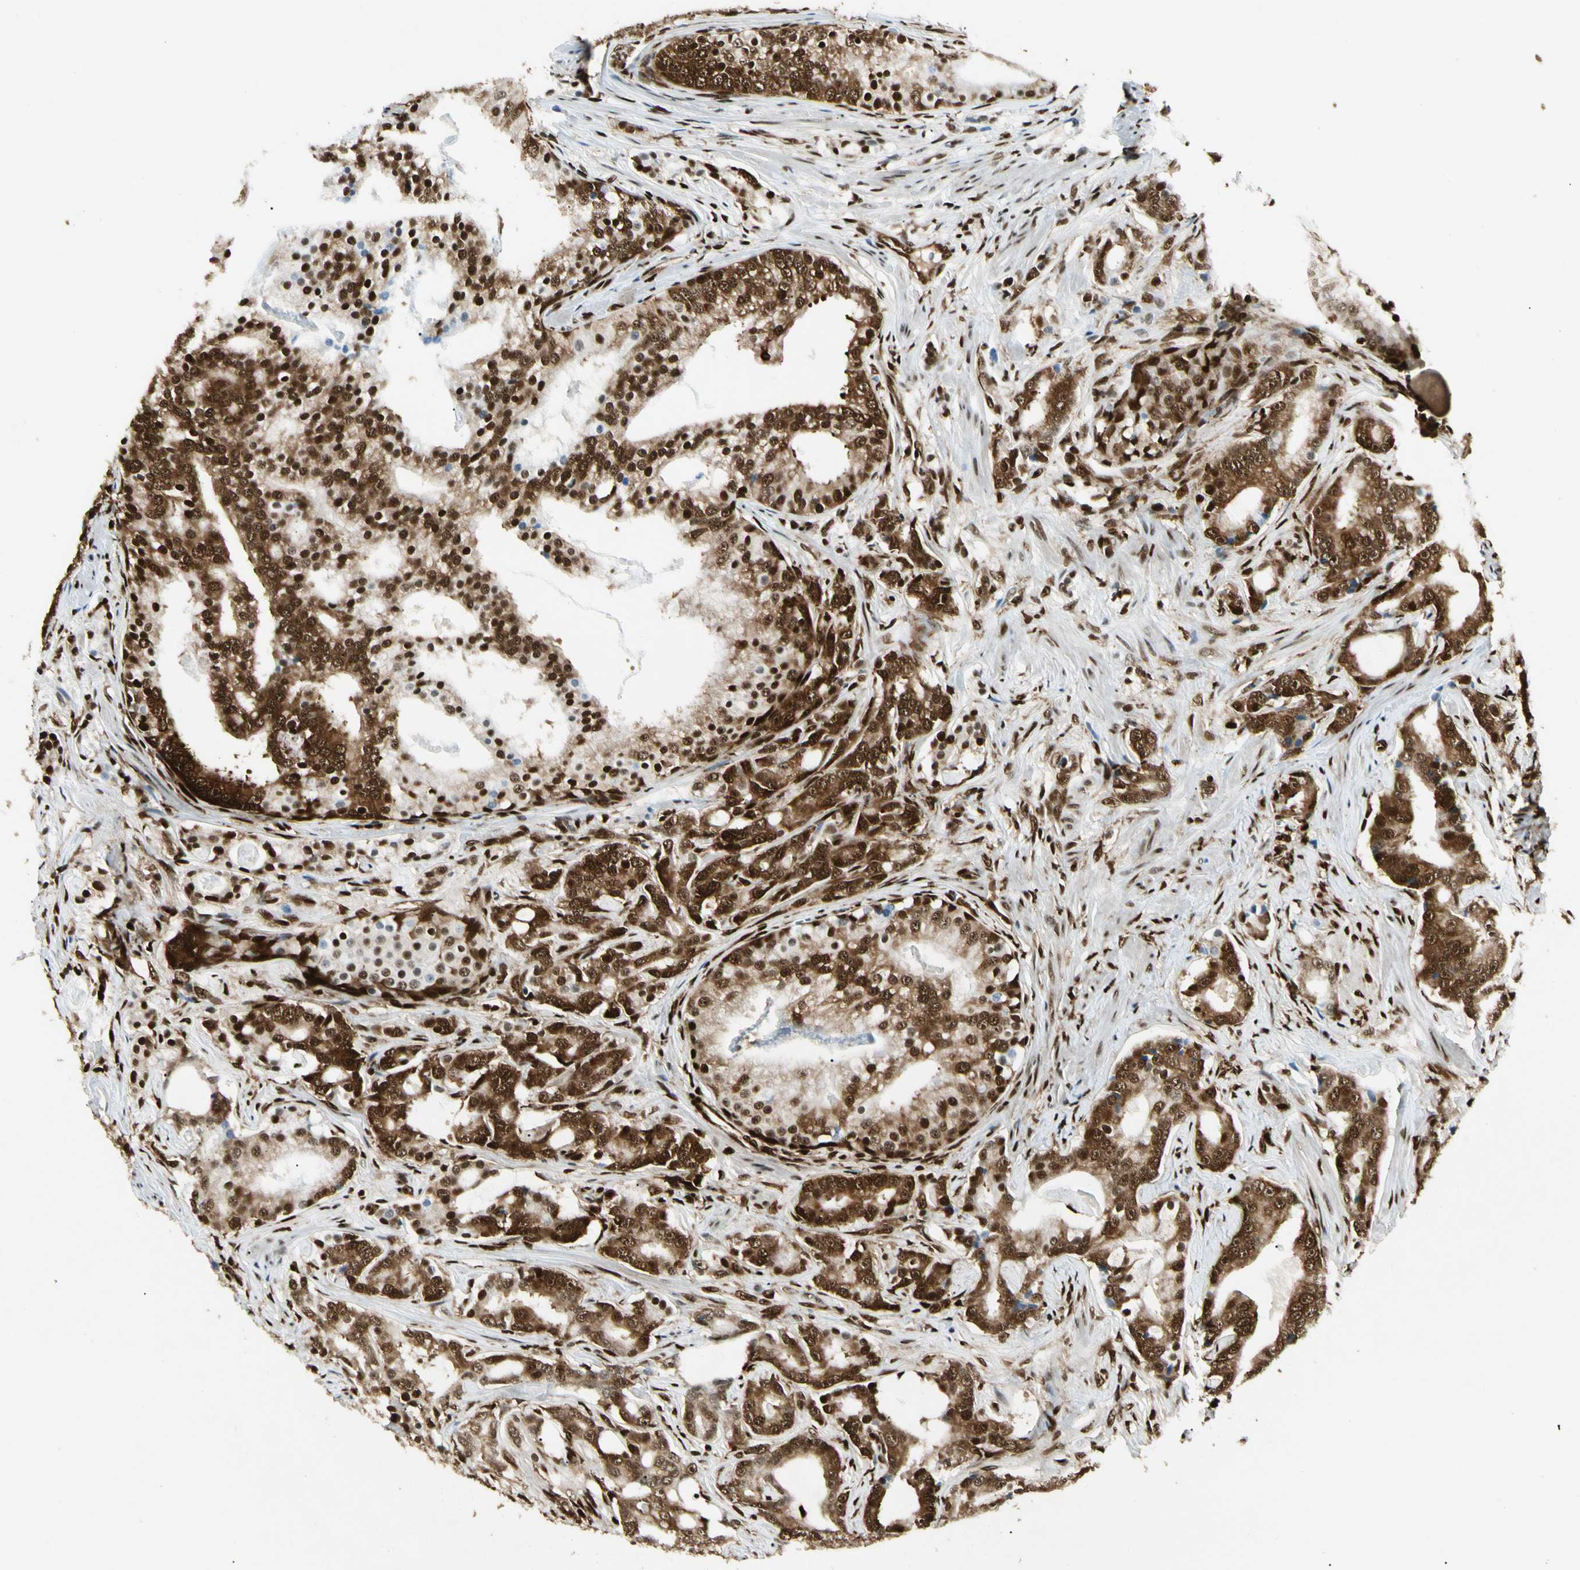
{"staining": {"intensity": "strong", "quantity": ">75%", "location": "cytoplasmic/membranous,nuclear"}, "tissue": "prostate cancer", "cell_type": "Tumor cells", "image_type": "cancer", "snomed": [{"axis": "morphology", "description": "Adenocarcinoma, Low grade"}, {"axis": "topography", "description": "Prostate"}], "caption": "Human prostate adenocarcinoma (low-grade) stained for a protein (brown) shows strong cytoplasmic/membranous and nuclear positive staining in about >75% of tumor cells.", "gene": "FUS", "patient": {"sex": "male", "age": 58}}